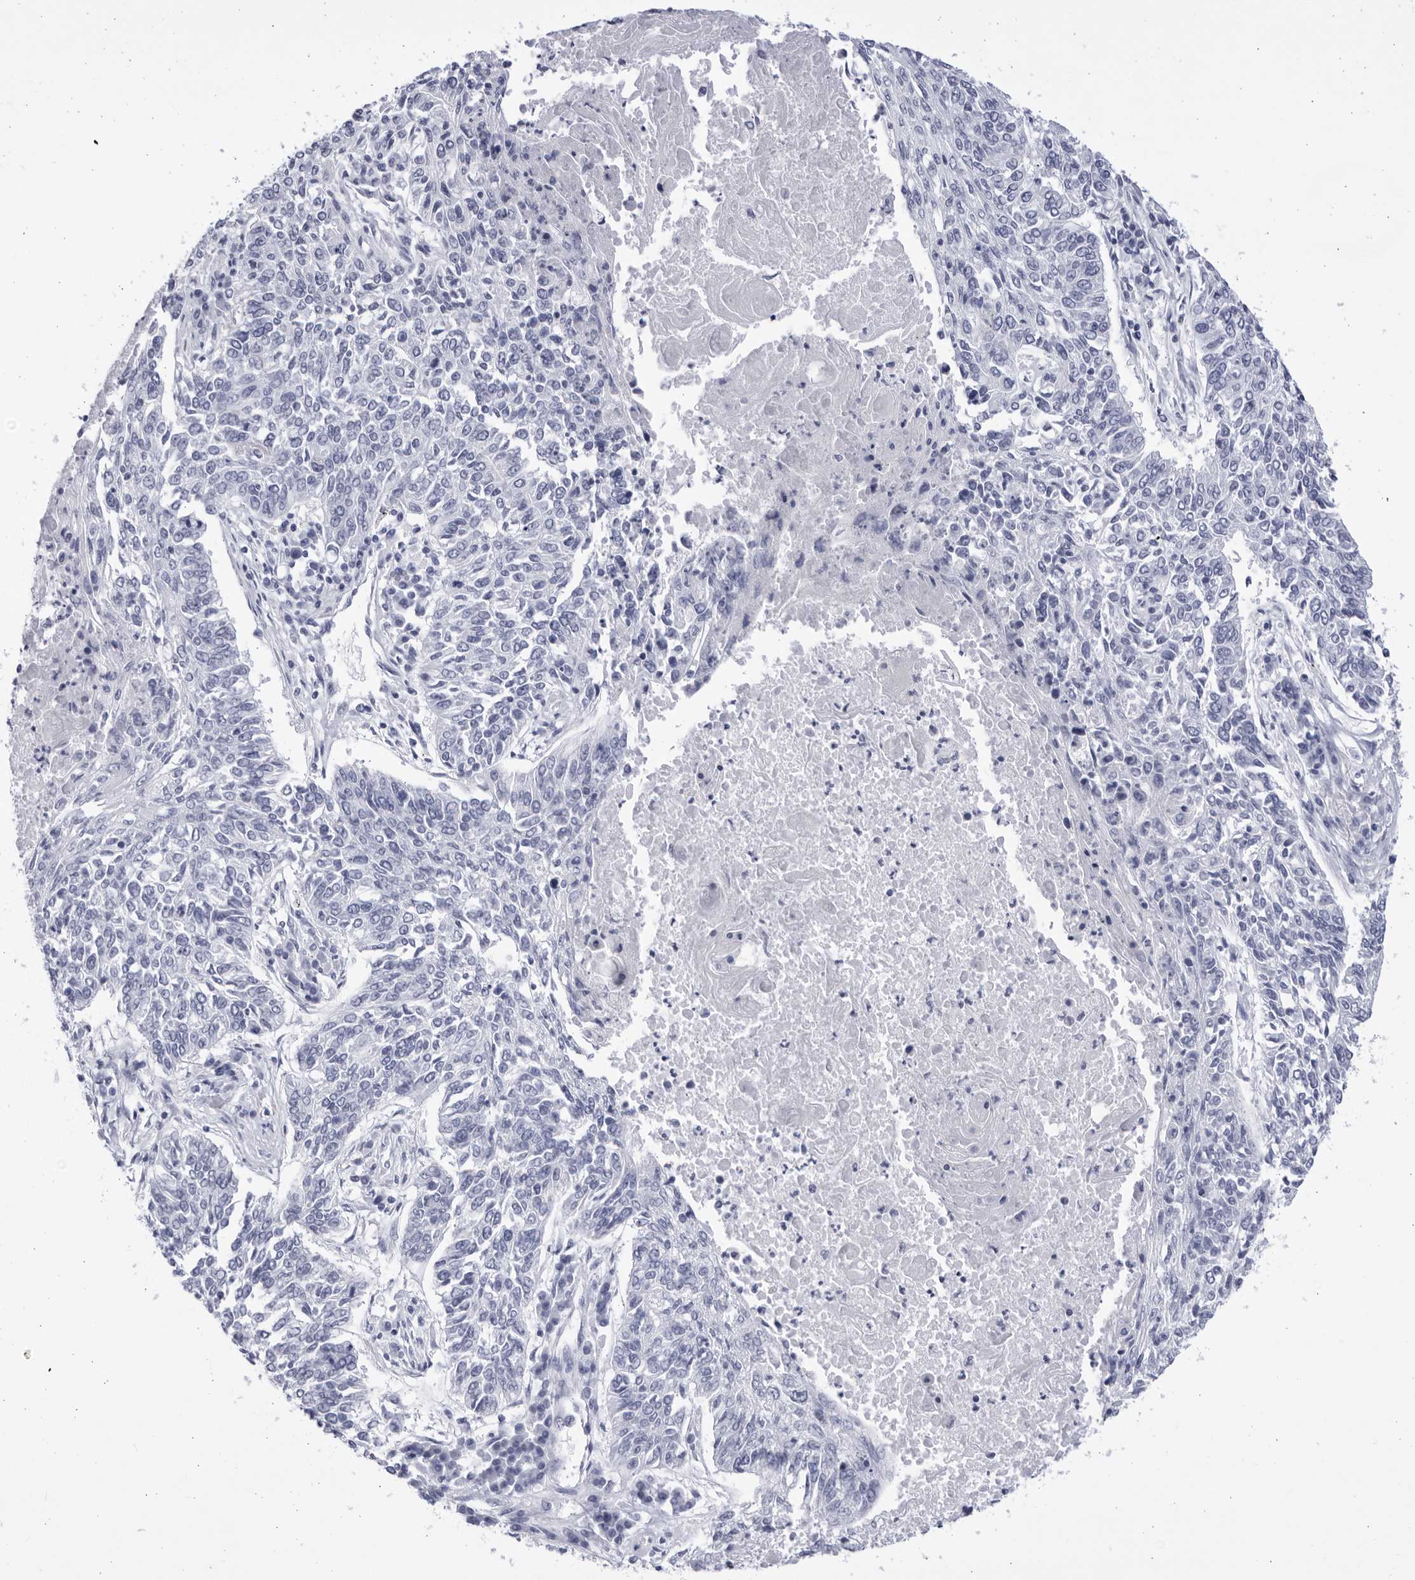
{"staining": {"intensity": "negative", "quantity": "none", "location": "none"}, "tissue": "lung cancer", "cell_type": "Tumor cells", "image_type": "cancer", "snomed": [{"axis": "morphology", "description": "Normal tissue, NOS"}, {"axis": "morphology", "description": "Squamous cell carcinoma, NOS"}, {"axis": "topography", "description": "Cartilage tissue"}, {"axis": "topography", "description": "Bronchus"}, {"axis": "topography", "description": "Lung"}], "caption": "The immunohistochemistry (IHC) micrograph has no significant staining in tumor cells of lung squamous cell carcinoma tissue.", "gene": "CCDC181", "patient": {"sex": "female", "age": 49}}